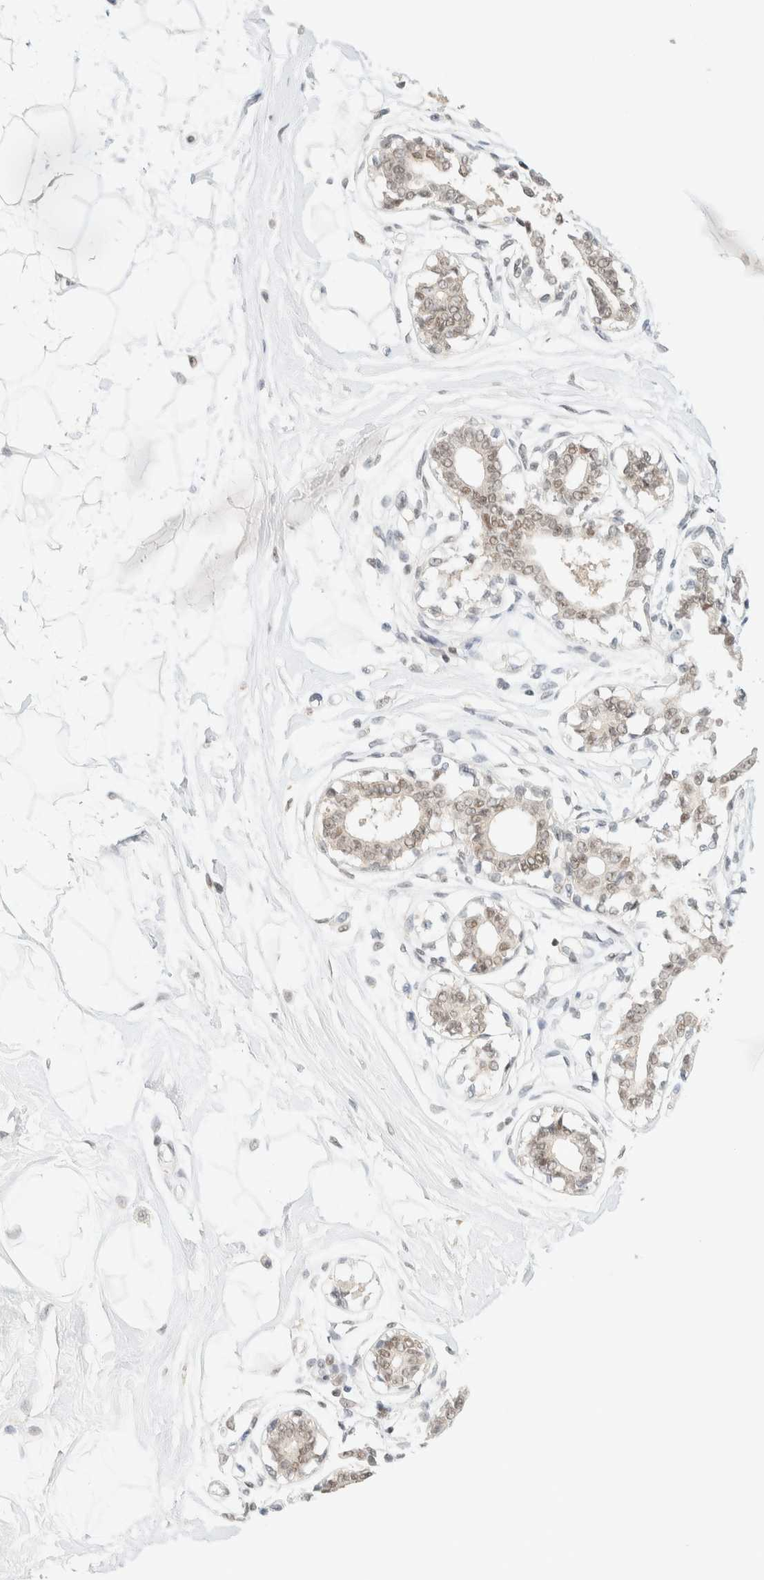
{"staining": {"intensity": "weak", "quantity": ">75%", "location": "nuclear"}, "tissue": "breast", "cell_type": "Adipocytes", "image_type": "normal", "snomed": [{"axis": "morphology", "description": "Normal tissue, NOS"}, {"axis": "topography", "description": "Breast"}], "caption": "Weak nuclear protein expression is identified in about >75% of adipocytes in breast. (brown staining indicates protein expression, while blue staining denotes nuclei).", "gene": "PYGO2", "patient": {"sex": "female", "age": 45}}